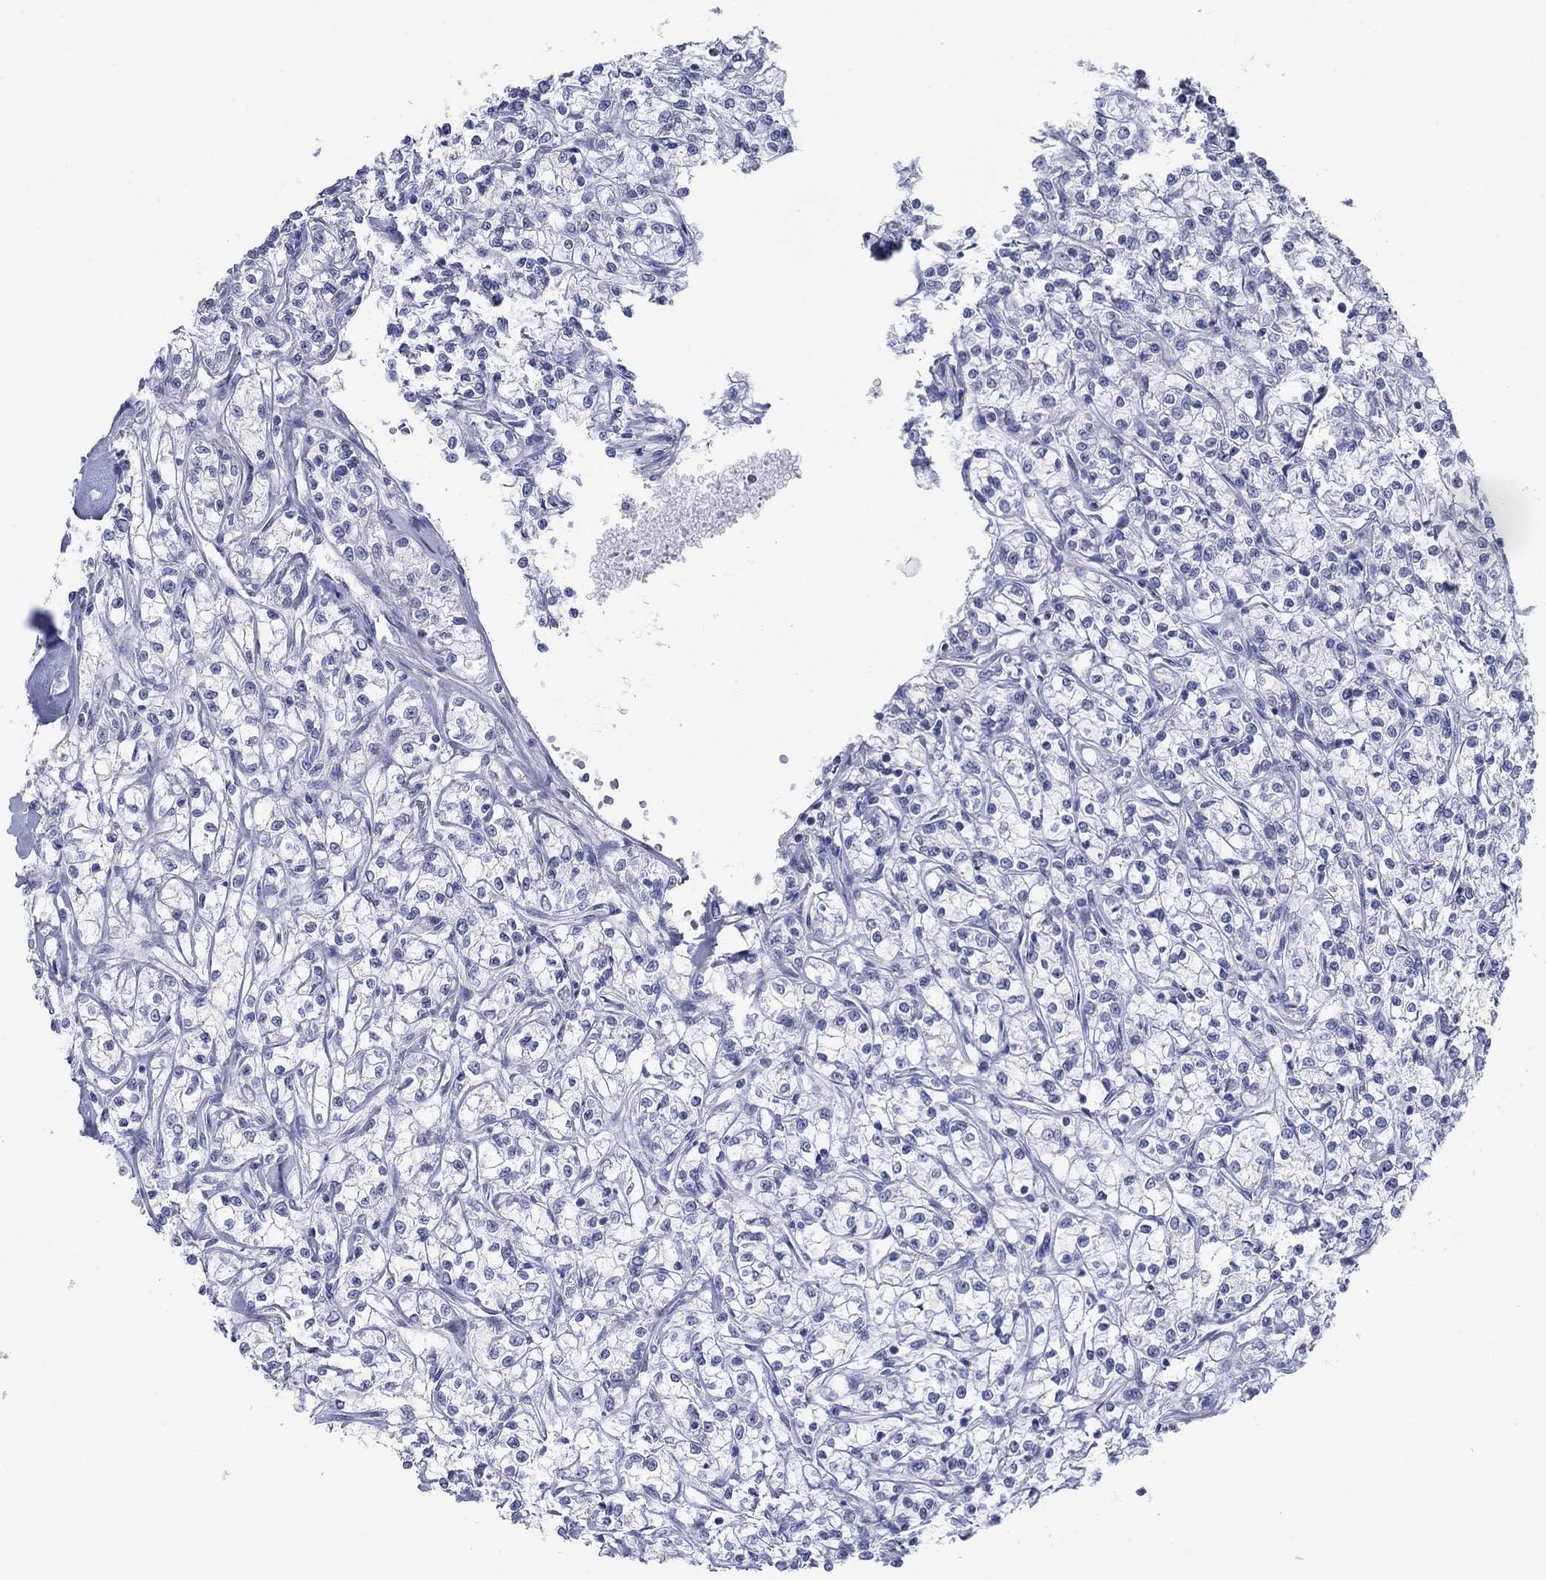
{"staining": {"intensity": "negative", "quantity": "none", "location": "none"}, "tissue": "renal cancer", "cell_type": "Tumor cells", "image_type": "cancer", "snomed": [{"axis": "morphology", "description": "Adenocarcinoma, NOS"}, {"axis": "topography", "description": "Kidney"}], "caption": "Human renal cancer (adenocarcinoma) stained for a protein using immunohistochemistry (IHC) demonstrates no positivity in tumor cells.", "gene": "PDYN", "patient": {"sex": "female", "age": 59}}